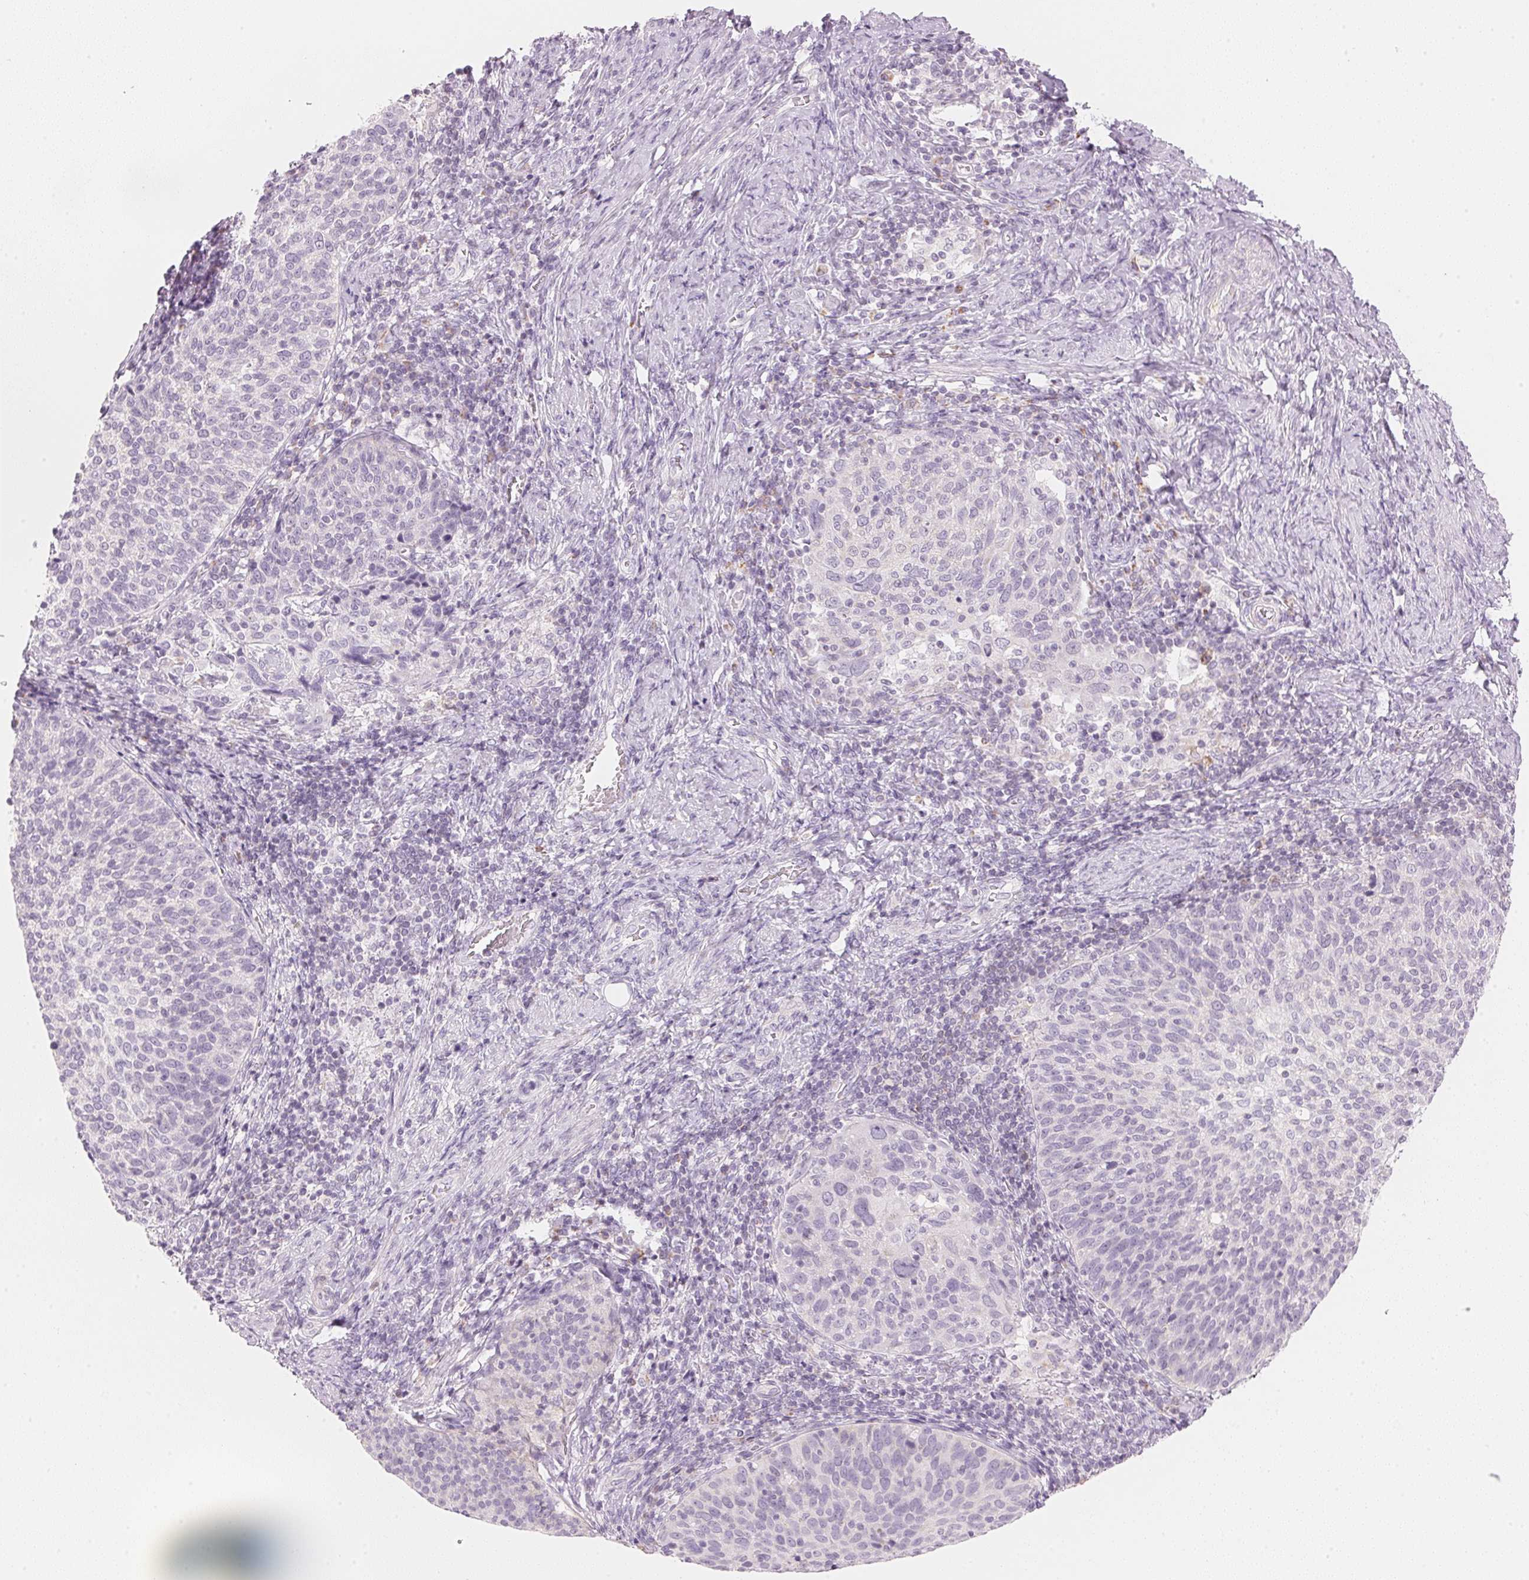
{"staining": {"intensity": "negative", "quantity": "none", "location": "none"}, "tissue": "cervical cancer", "cell_type": "Tumor cells", "image_type": "cancer", "snomed": [{"axis": "morphology", "description": "Squamous cell carcinoma, NOS"}, {"axis": "topography", "description": "Cervix"}], "caption": "High power microscopy micrograph of an IHC image of cervical squamous cell carcinoma, revealing no significant expression in tumor cells.", "gene": "HOXB13", "patient": {"sex": "female", "age": 61}}